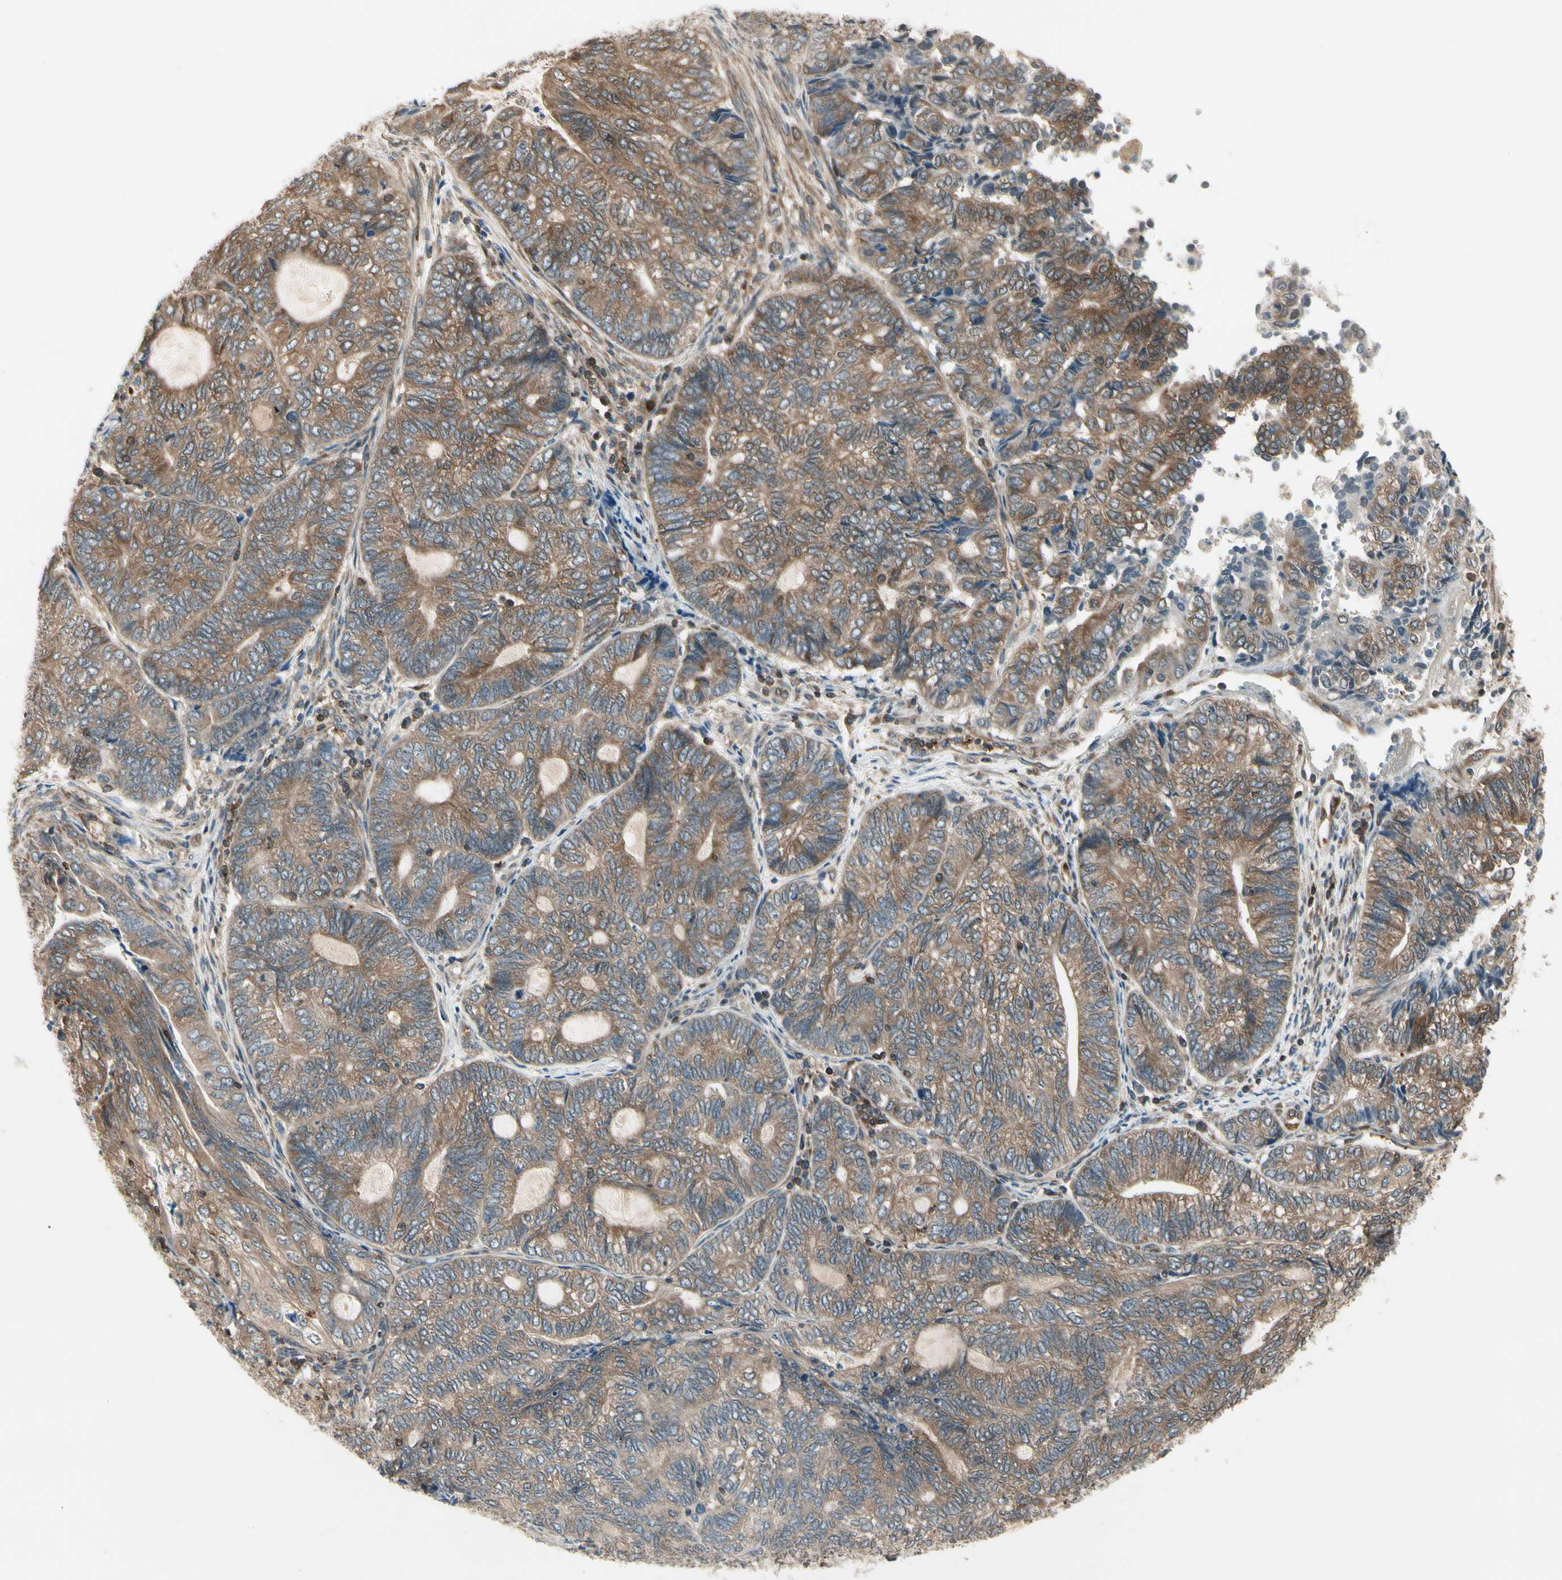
{"staining": {"intensity": "moderate", "quantity": ">75%", "location": "cytoplasmic/membranous"}, "tissue": "endometrial cancer", "cell_type": "Tumor cells", "image_type": "cancer", "snomed": [{"axis": "morphology", "description": "Adenocarcinoma, NOS"}, {"axis": "topography", "description": "Uterus"}, {"axis": "topography", "description": "Endometrium"}], "caption": "Moderate cytoplasmic/membranous staining for a protein is seen in about >75% of tumor cells of endometrial cancer (adenocarcinoma) using immunohistochemistry (IHC).", "gene": "OXSR1", "patient": {"sex": "female", "age": 70}}